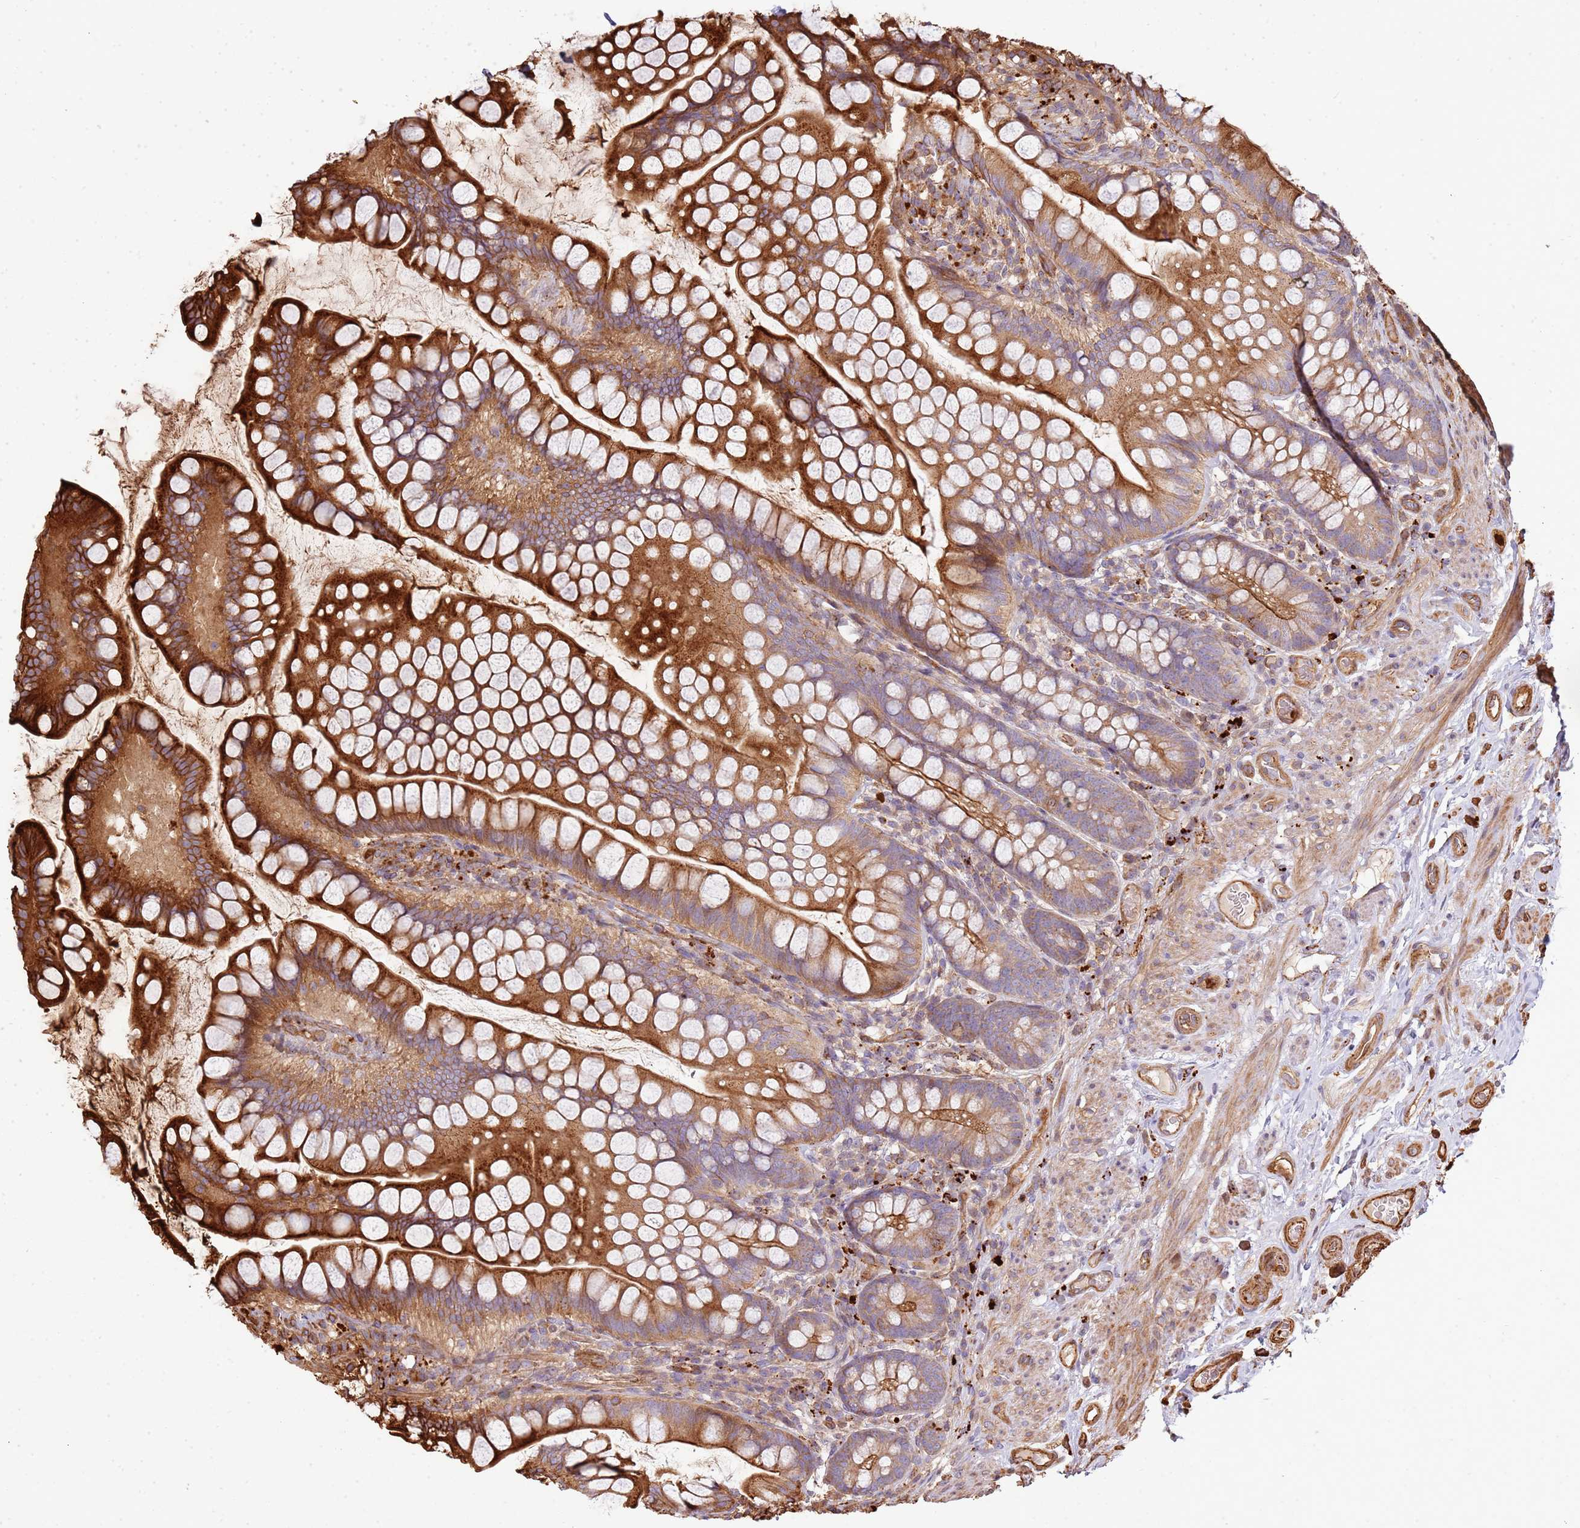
{"staining": {"intensity": "strong", "quantity": ">75%", "location": "cytoplasmic/membranous"}, "tissue": "small intestine", "cell_type": "Glandular cells", "image_type": "normal", "snomed": [{"axis": "morphology", "description": "Normal tissue, NOS"}, {"axis": "topography", "description": "Small intestine"}], "caption": "Small intestine stained for a protein reveals strong cytoplasmic/membranous positivity in glandular cells.", "gene": "NDUFAF4", "patient": {"sex": "male", "age": 70}}